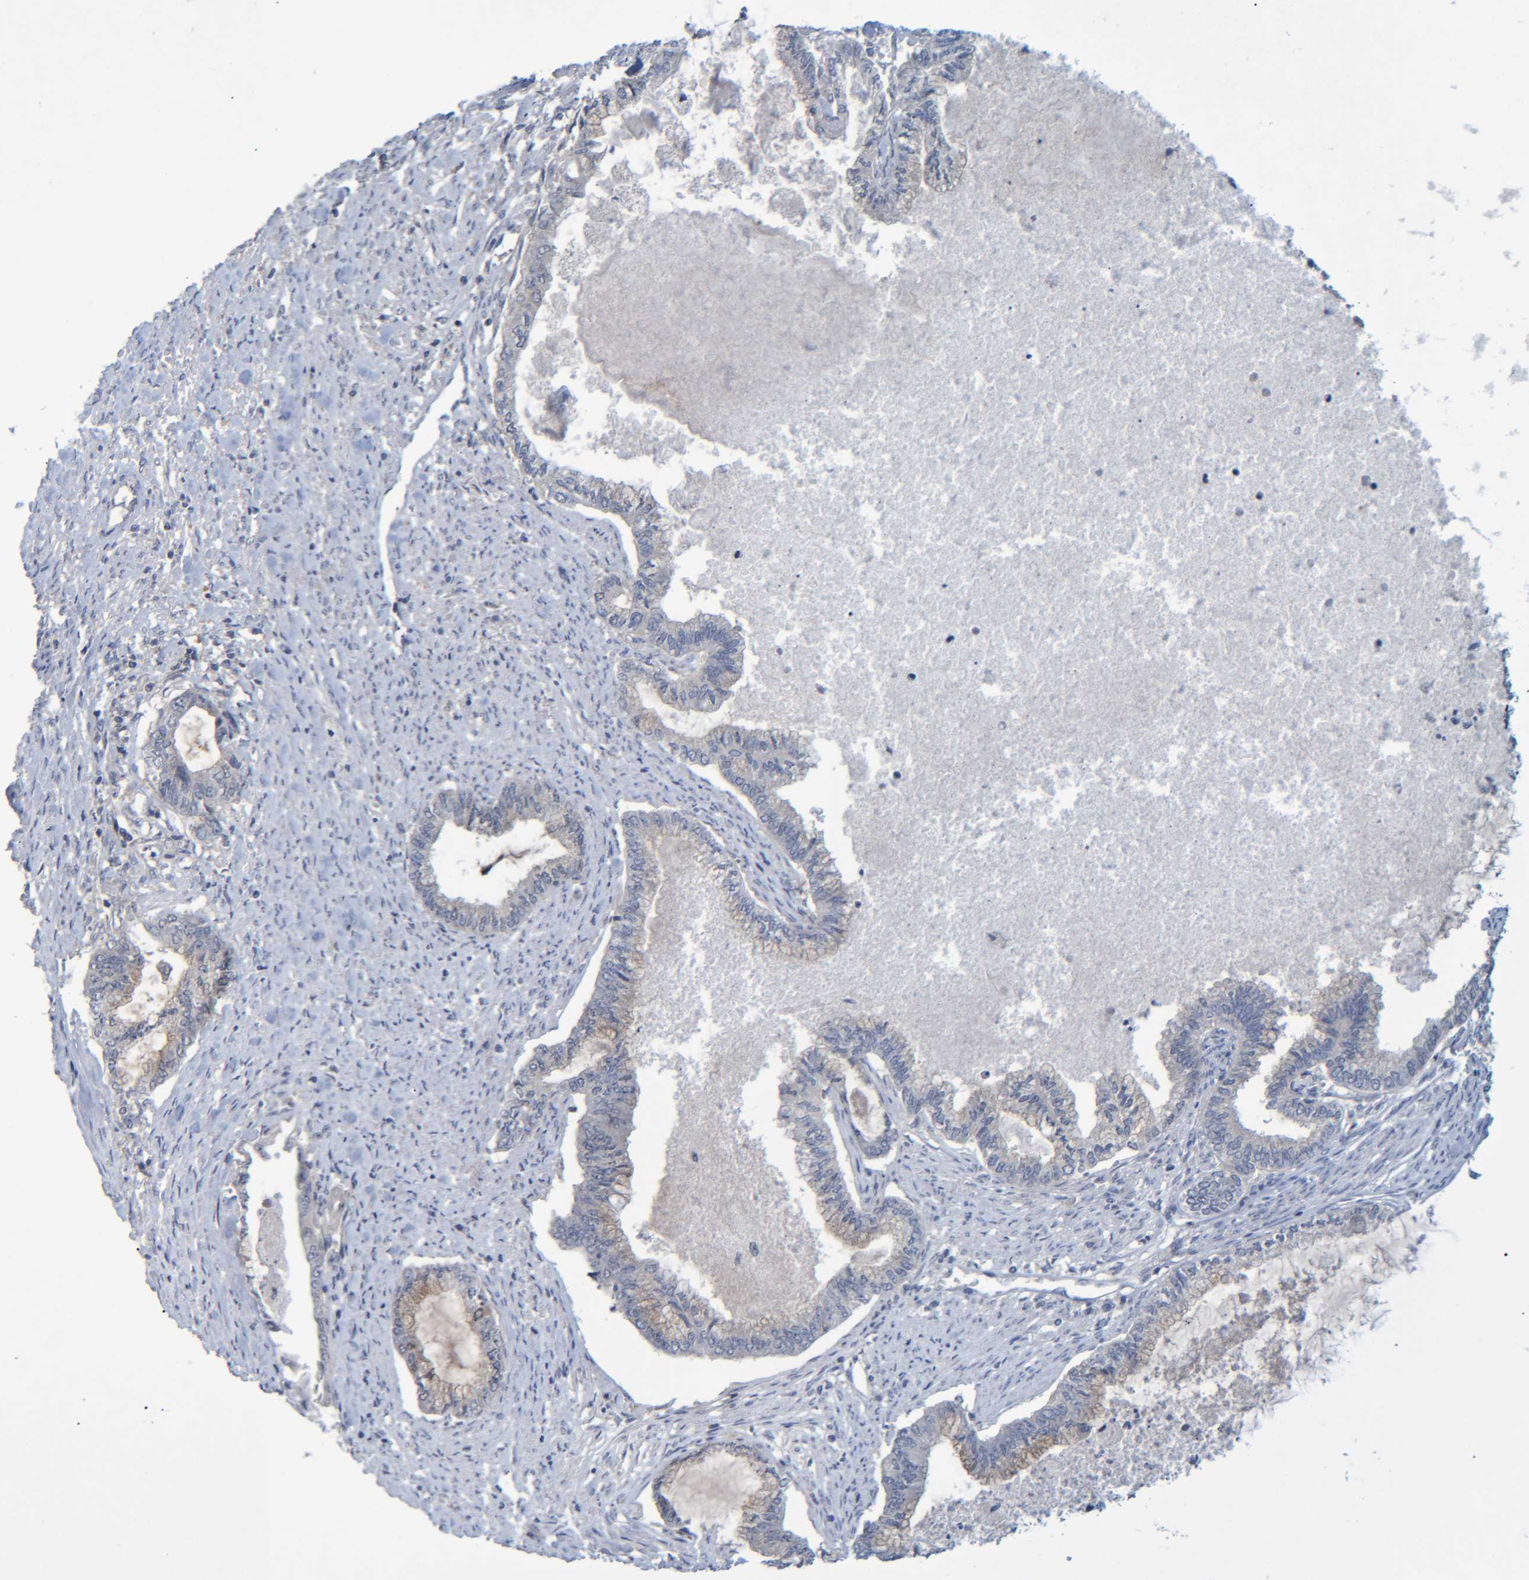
{"staining": {"intensity": "negative", "quantity": "none", "location": "none"}, "tissue": "endometrial cancer", "cell_type": "Tumor cells", "image_type": "cancer", "snomed": [{"axis": "morphology", "description": "Adenocarcinoma, NOS"}, {"axis": "topography", "description": "Endometrium"}], "caption": "Adenocarcinoma (endometrial) stained for a protein using IHC demonstrates no expression tumor cells.", "gene": "PCYT2", "patient": {"sex": "female", "age": 86}}